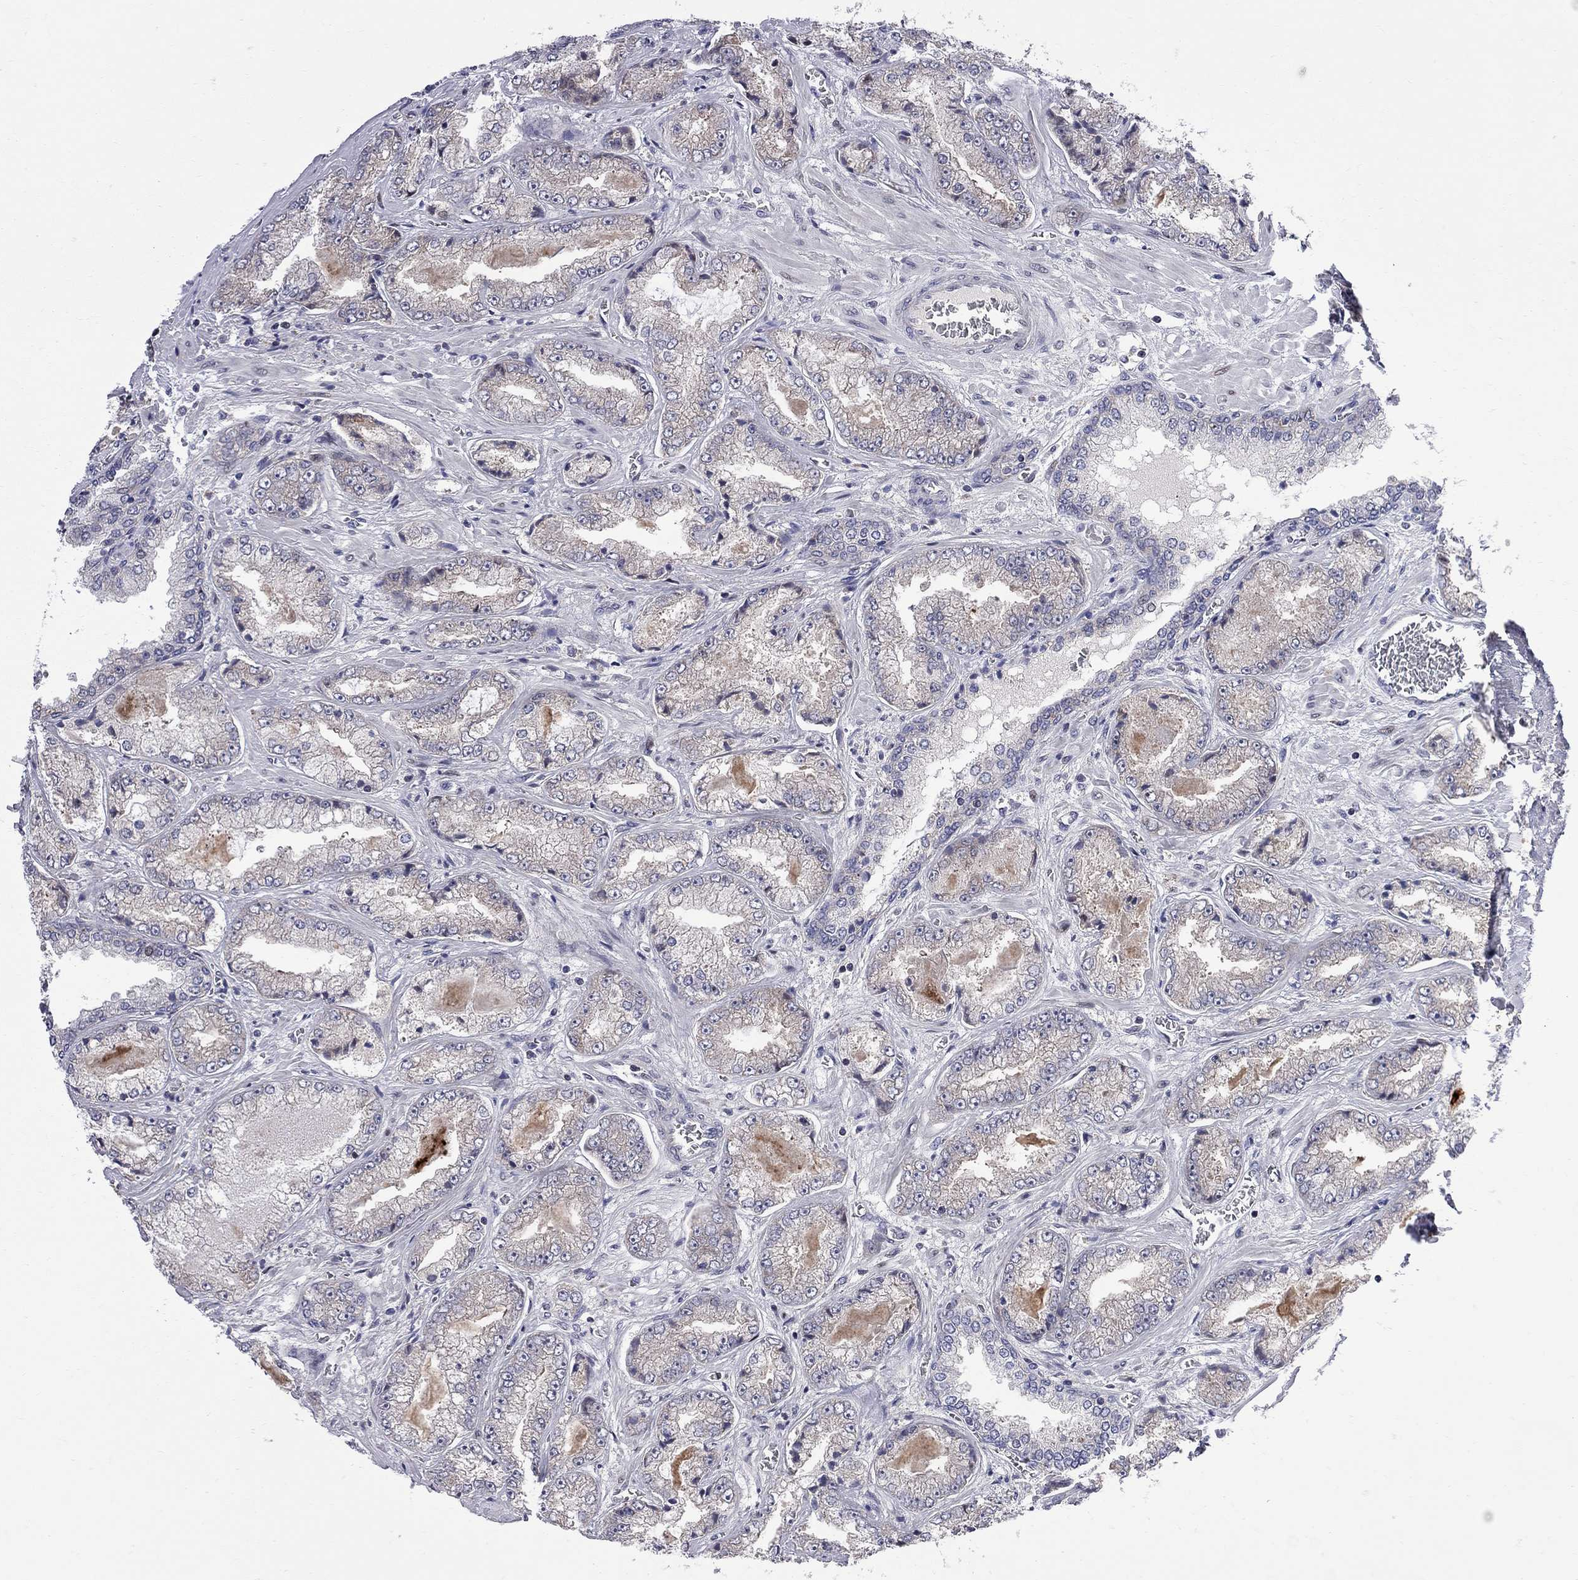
{"staining": {"intensity": "negative", "quantity": "none", "location": "none"}, "tissue": "prostate cancer", "cell_type": "Tumor cells", "image_type": "cancer", "snomed": [{"axis": "morphology", "description": "Adenocarcinoma, Low grade"}, {"axis": "topography", "description": "Prostate"}], "caption": "Low-grade adenocarcinoma (prostate) was stained to show a protein in brown. There is no significant positivity in tumor cells.", "gene": "CNOT11", "patient": {"sex": "male", "age": 57}}